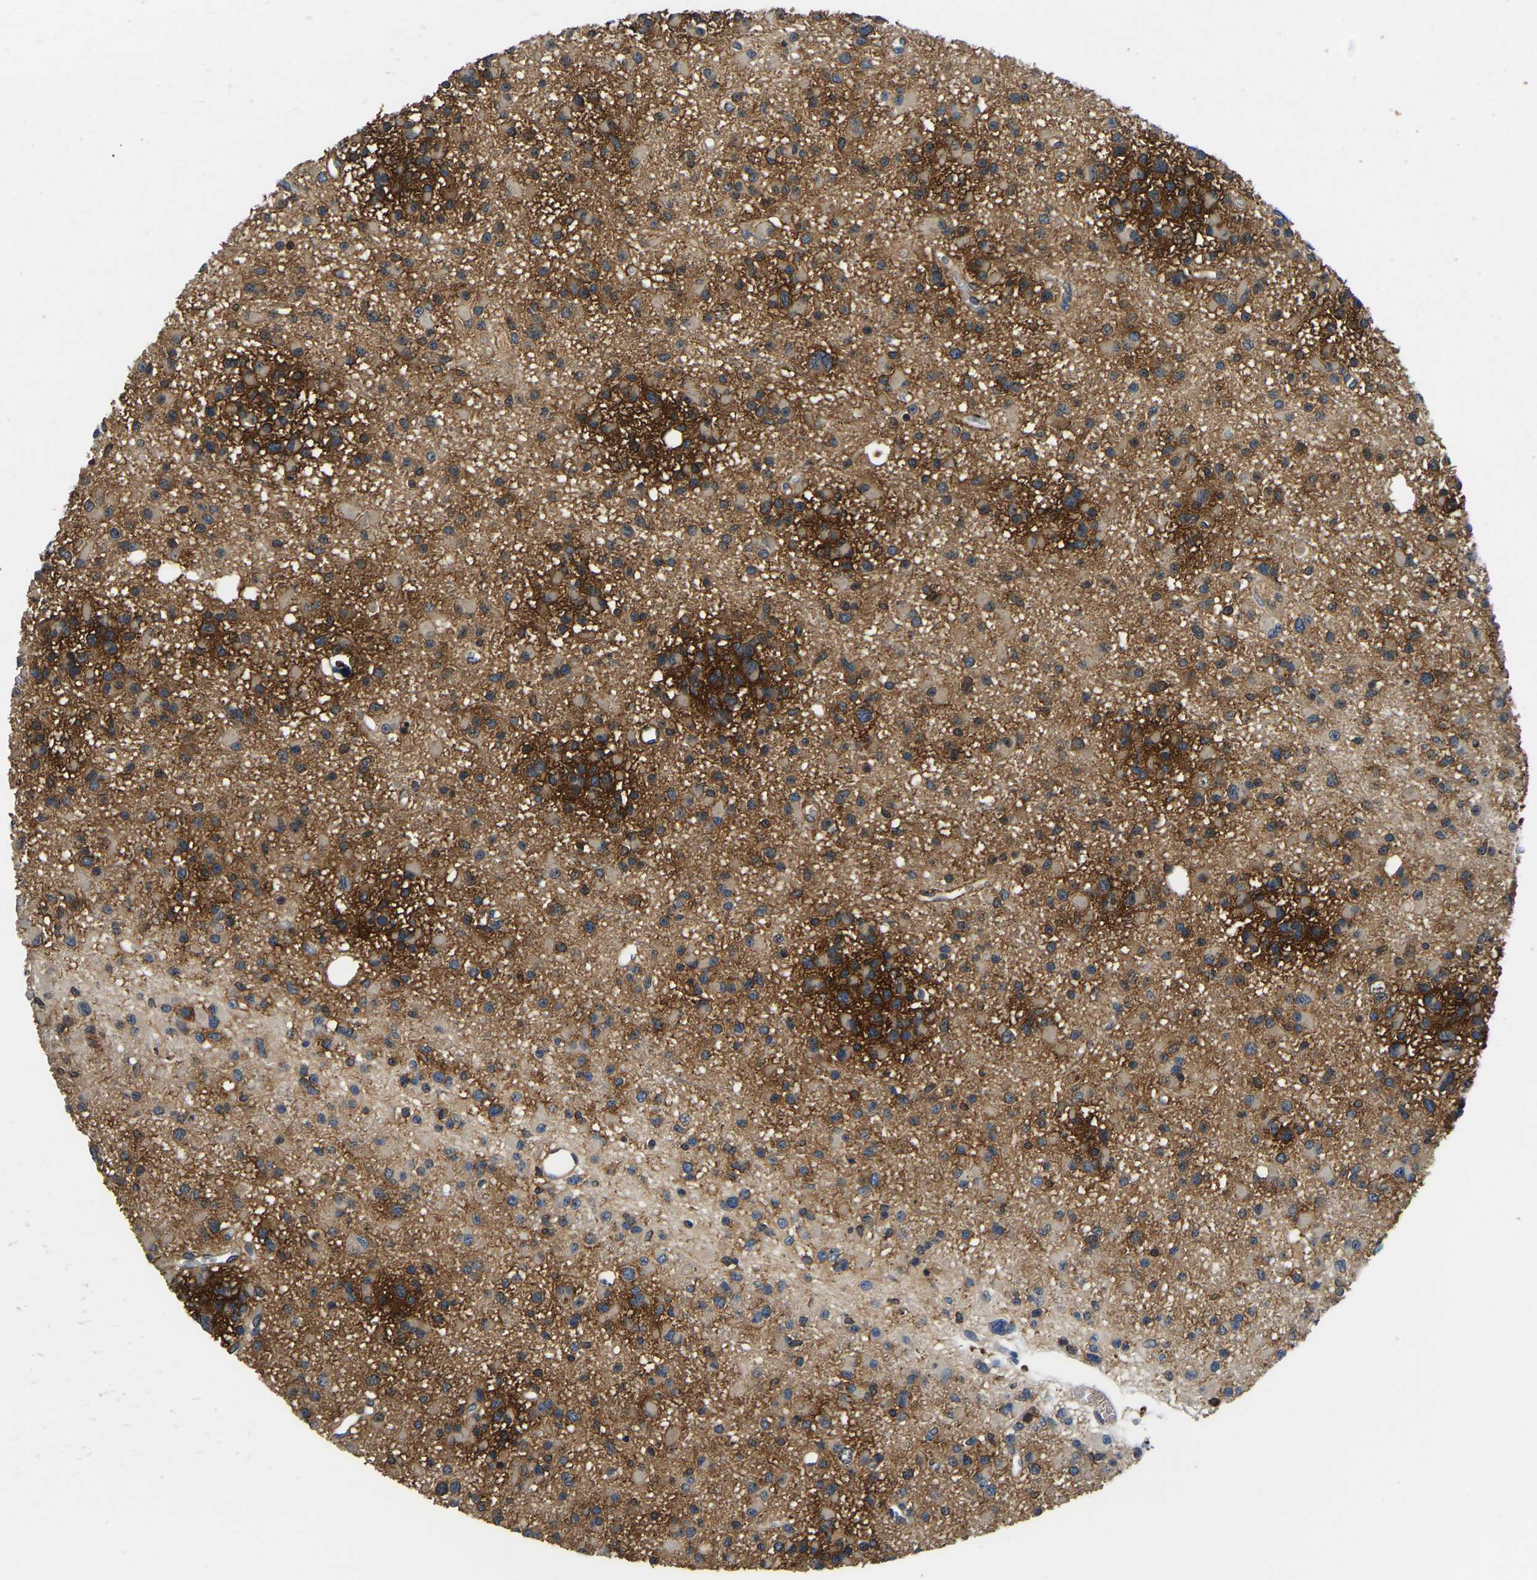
{"staining": {"intensity": "moderate", "quantity": ">75%", "location": "cytoplasmic/membranous"}, "tissue": "glioma", "cell_type": "Tumor cells", "image_type": "cancer", "snomed": [{"axis": "morphology", "description": "Glioma, malignant, Low grade"}, {"axis": "topography", "description": "Brain"}], "caption": "Protein expression analysis of human malignant low-grade glioma reveals moderate cytoplasmic/membranous positivity in approximately >75% of tumor cells. (brown staining indicates protein expression, while blue staining denotes nuclei).", "gene": "SMPD2", "patient": {"sex": "female", "age": 22}}